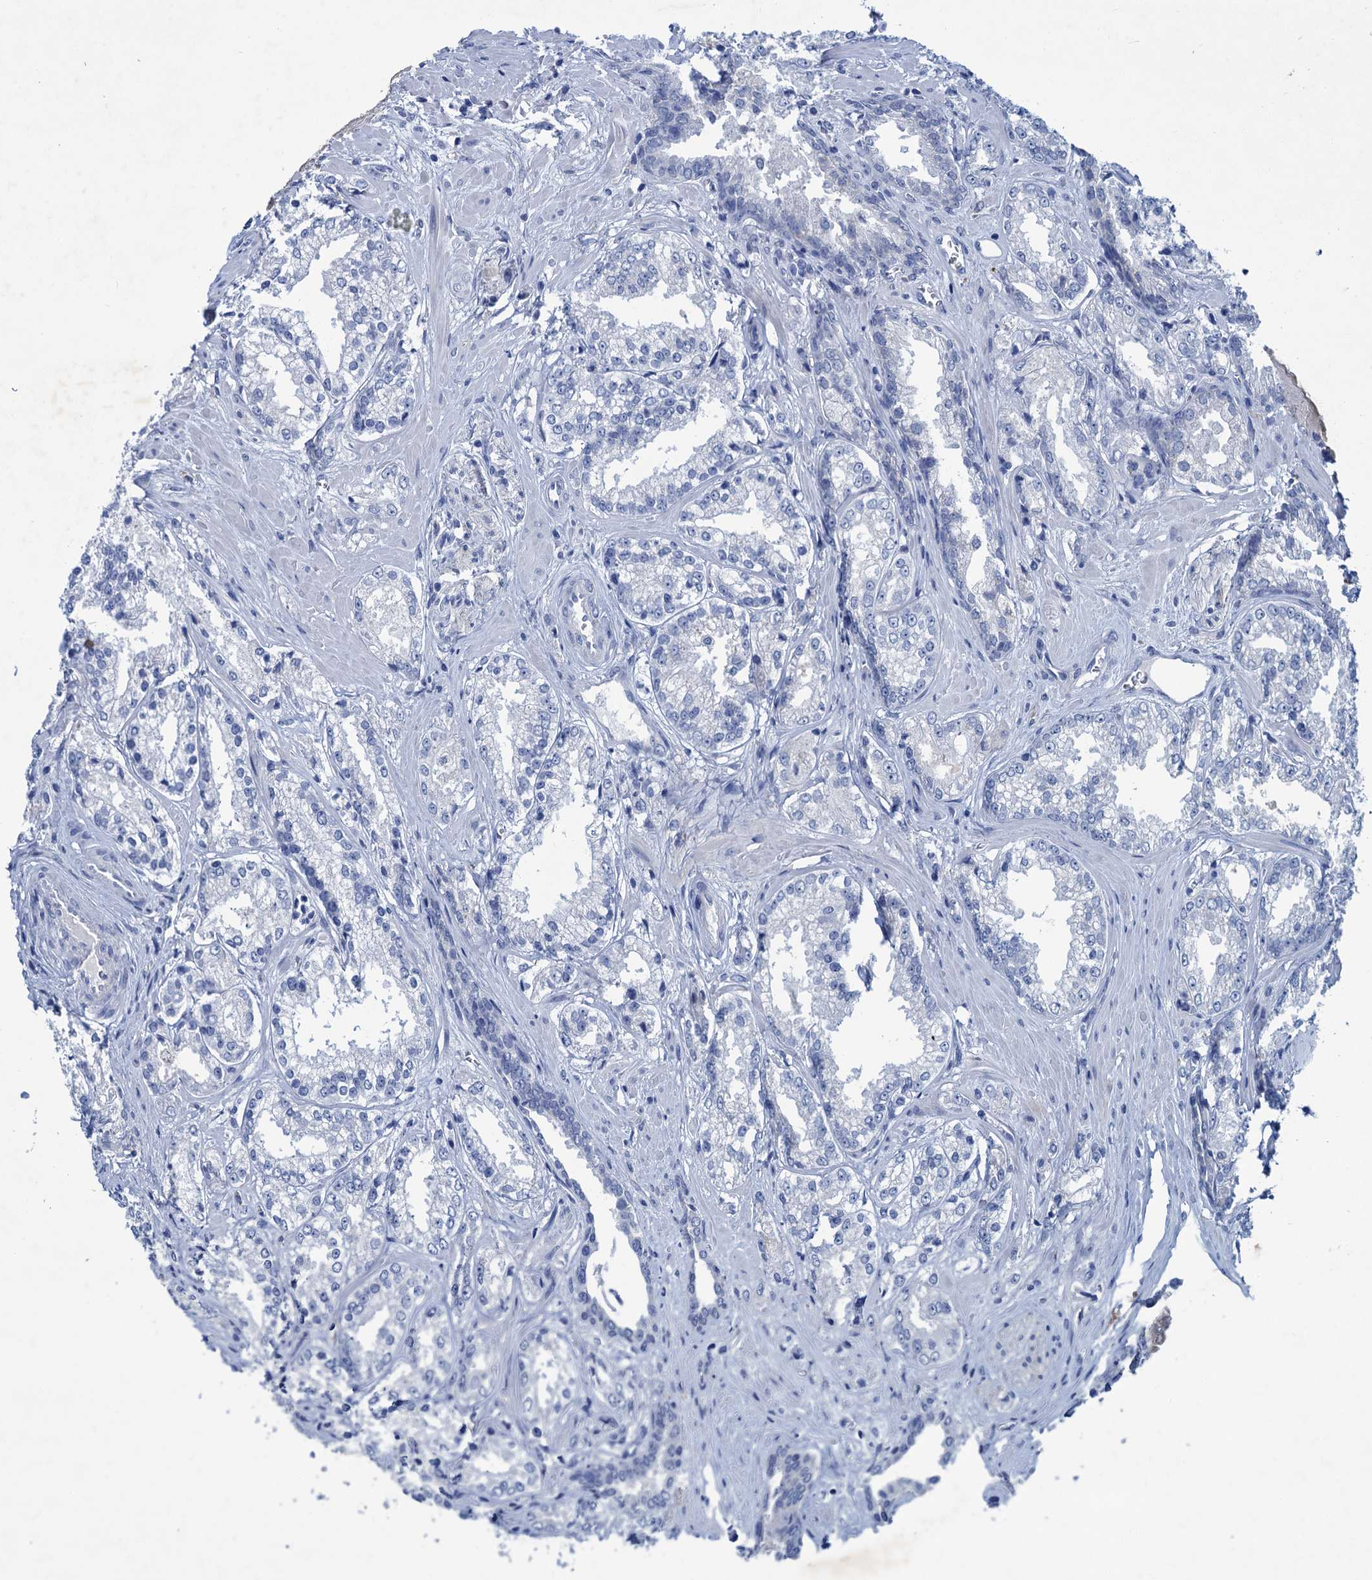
{"staining": {"intensity": "negative", "quantity": "none", "location": "none"}, "tissue": "prostate cancer", "cell_type": "Tumor cells", "image_type": "cancer", "snomed": [{"axis": "morphology", "description": "Adenocarcinoma, Low grade"}, {"axis": "topography", "description": "Prostate"}], "caption": "Adenocarcinoma (low-grade) (prostate) stained for a protein using IHC displays no expression tumor cells.", "gene": "RTKN2", "patient": {"sex": "male", "age": 47}}